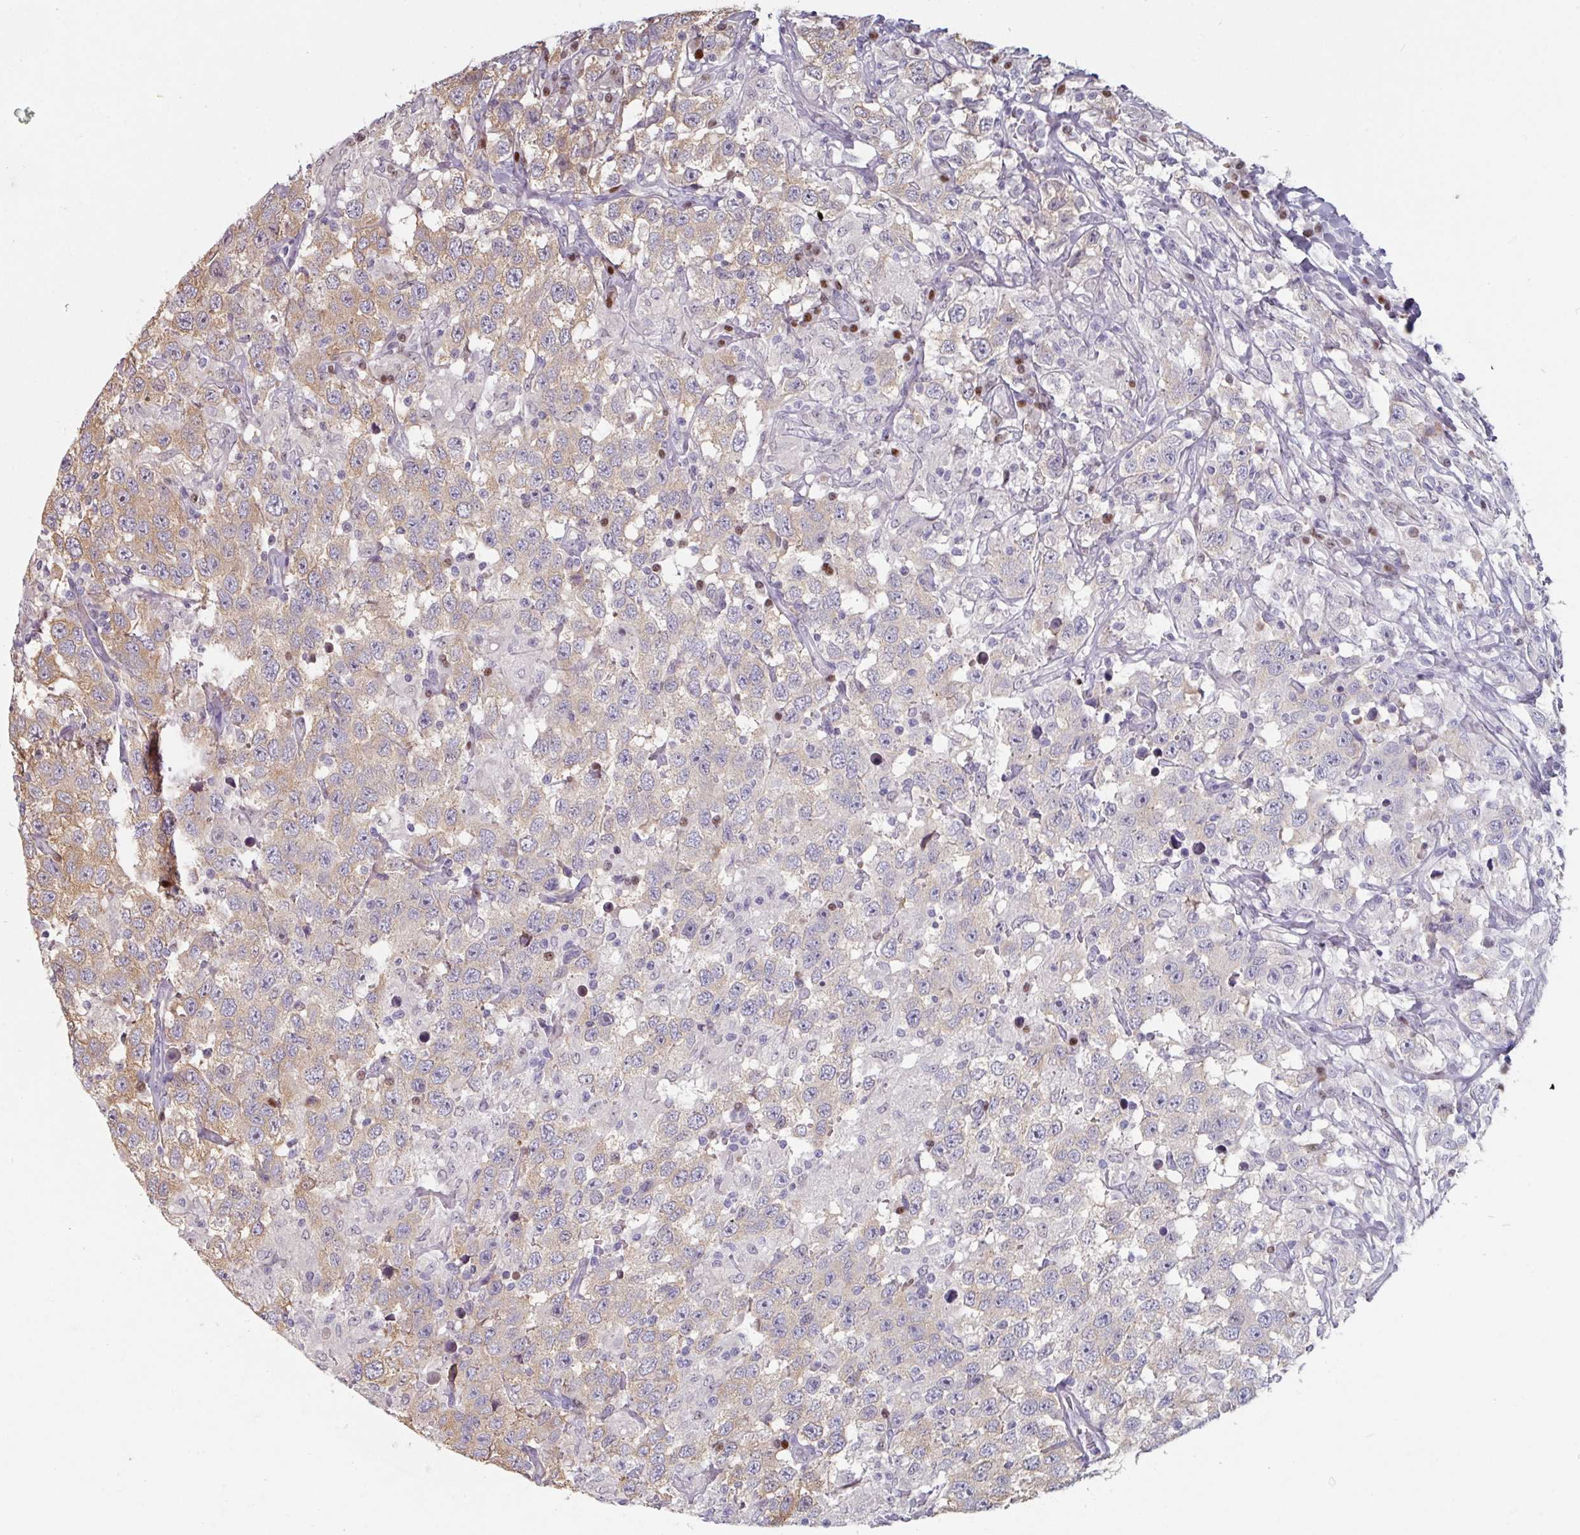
{"staining": {"intensity": "weak", "quantity": "<25%", "location": "cytoplasmic/membranous"}, "tissue": "testis cancer", "cell_type": "Tumor cells", "image_type": "cancer", "snomed": [{"axis": "morphology", "description": "Seminoma, NOS"}, {"axis": "topography", "description": "Testis"}], "caption": "Tumor cells are negative for brown protein staining in seminoma (testis).", "gene": "ZBTB6", "patient": {"sex": "male", "age": 41}}